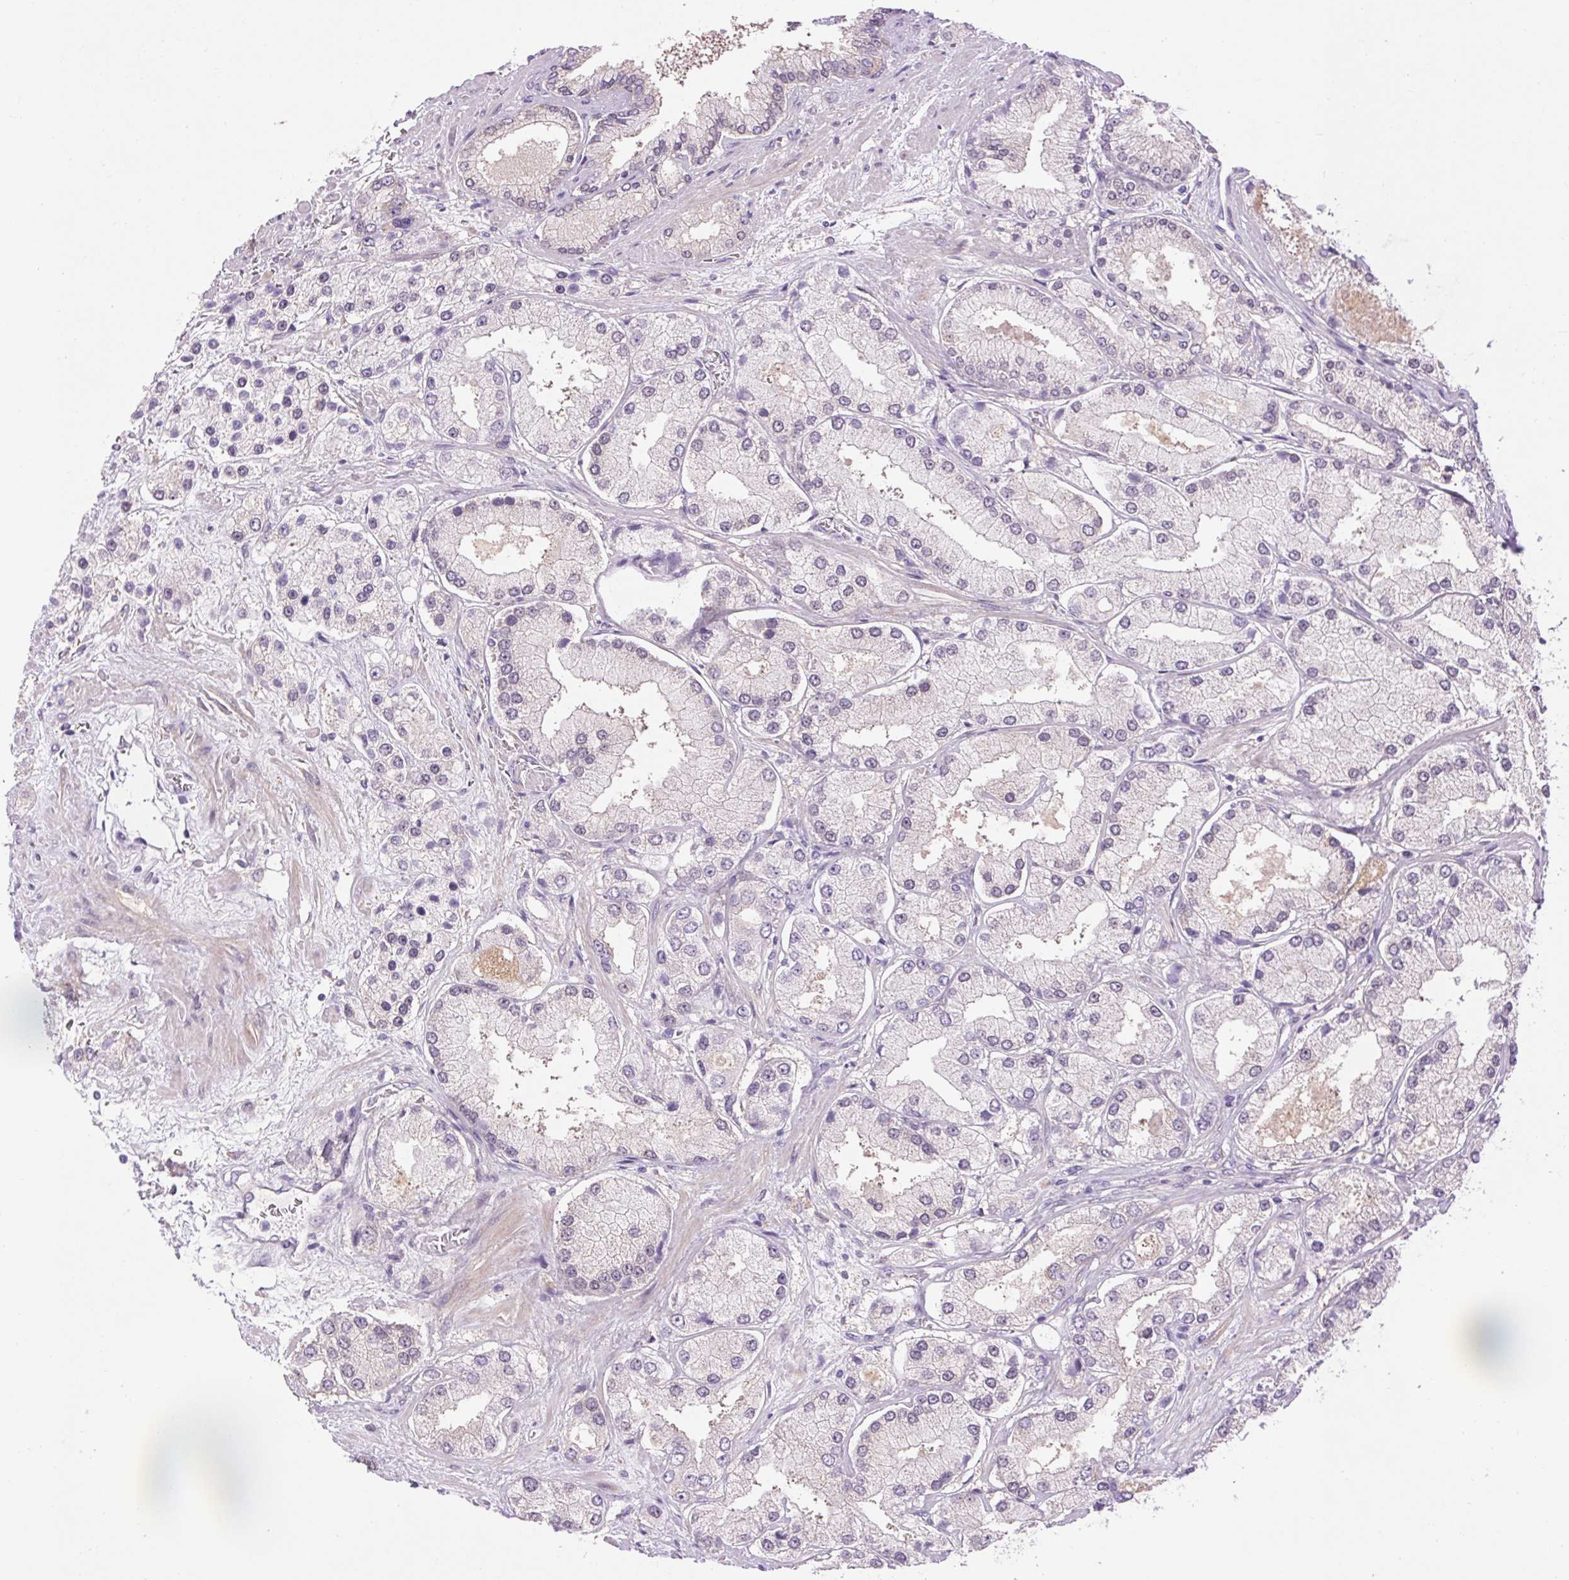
{"staining": {"intensity": "negative", "quantity": "none", "location": "none"}, "tissue": "prostate cancer", "cell_type": "Tumor cells", "image_type": "cancer", "snomed": [{"axis": "morphology", "description": "Adenocarcinoma, High grade"}, {"axis": "topography", "description": "Prostate"}], "caption": "This micrograph is of prostate cancer (high-grade adenocarcinoma) stained with immunohistochemistry to label a protein in brown with the nuclei are counter-stained blue. There is no staining in tumor cells.", "gene": "SOWAHC", "patient": {"sex": "male", "age": 67}}